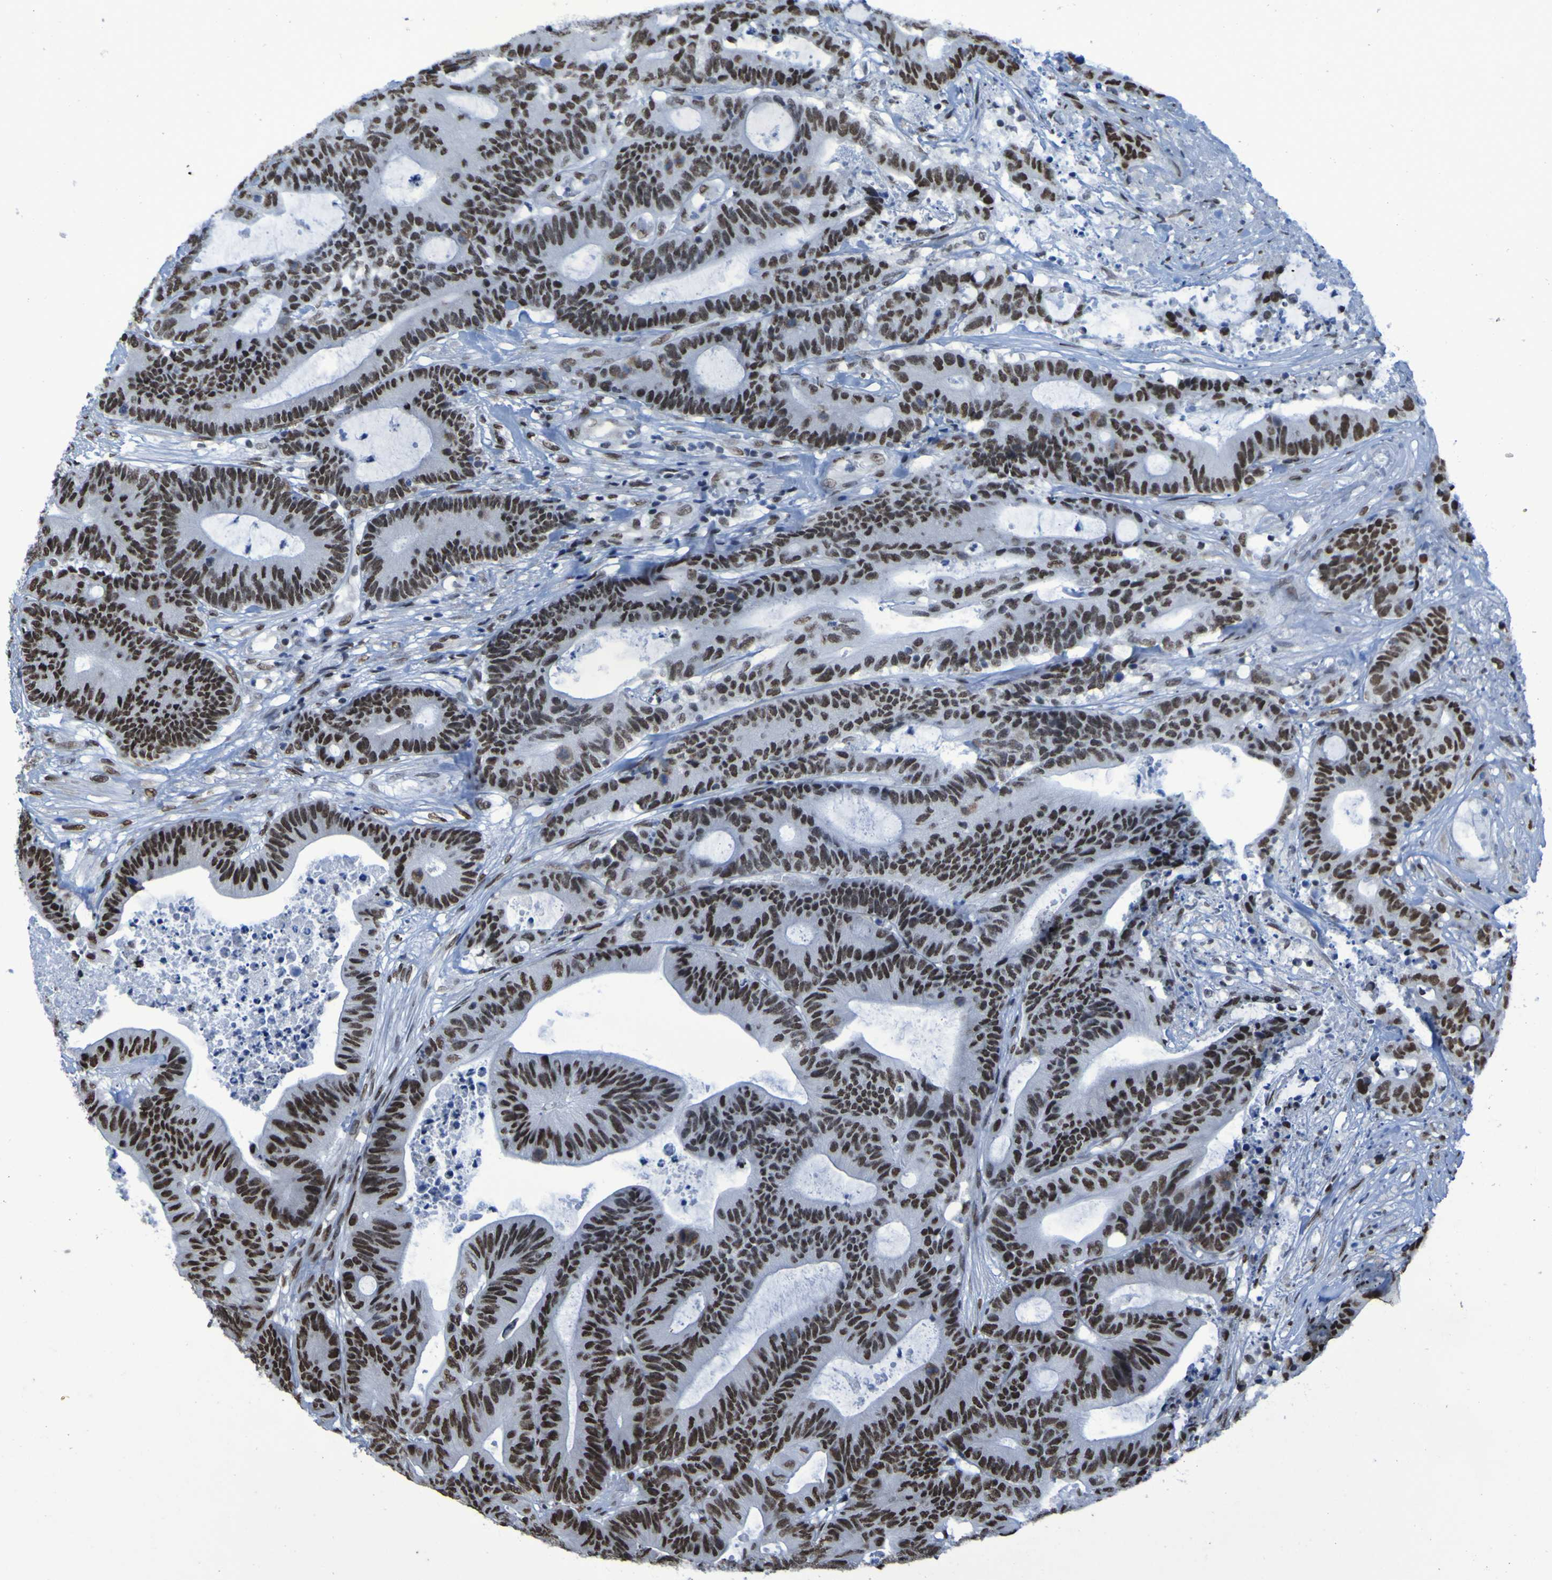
{"staining": {"intensity": "strong", "quantity": ">75%", "location": "nuclear"}, "tissue": "colorectal cancer", "cell_type": "Tumor cells", "image_type": "cancer", "snomed": [{"axis": "morphology", "description": "Adenocarcinoma, NOS"}, {"axis": "topography", "description": "Colon"}], "caption": "Colorectal cancer tissue demonstrates strong nuclear expression in approximately >75% of tumor cells, visualized by immunohistochemistry. (DAB (3,3'-diaminobenzidine) IHC with brightfield microscopy, high magnification).", "gene": "HNRNPR", "patient": {"sex": "female", "age": 84}}